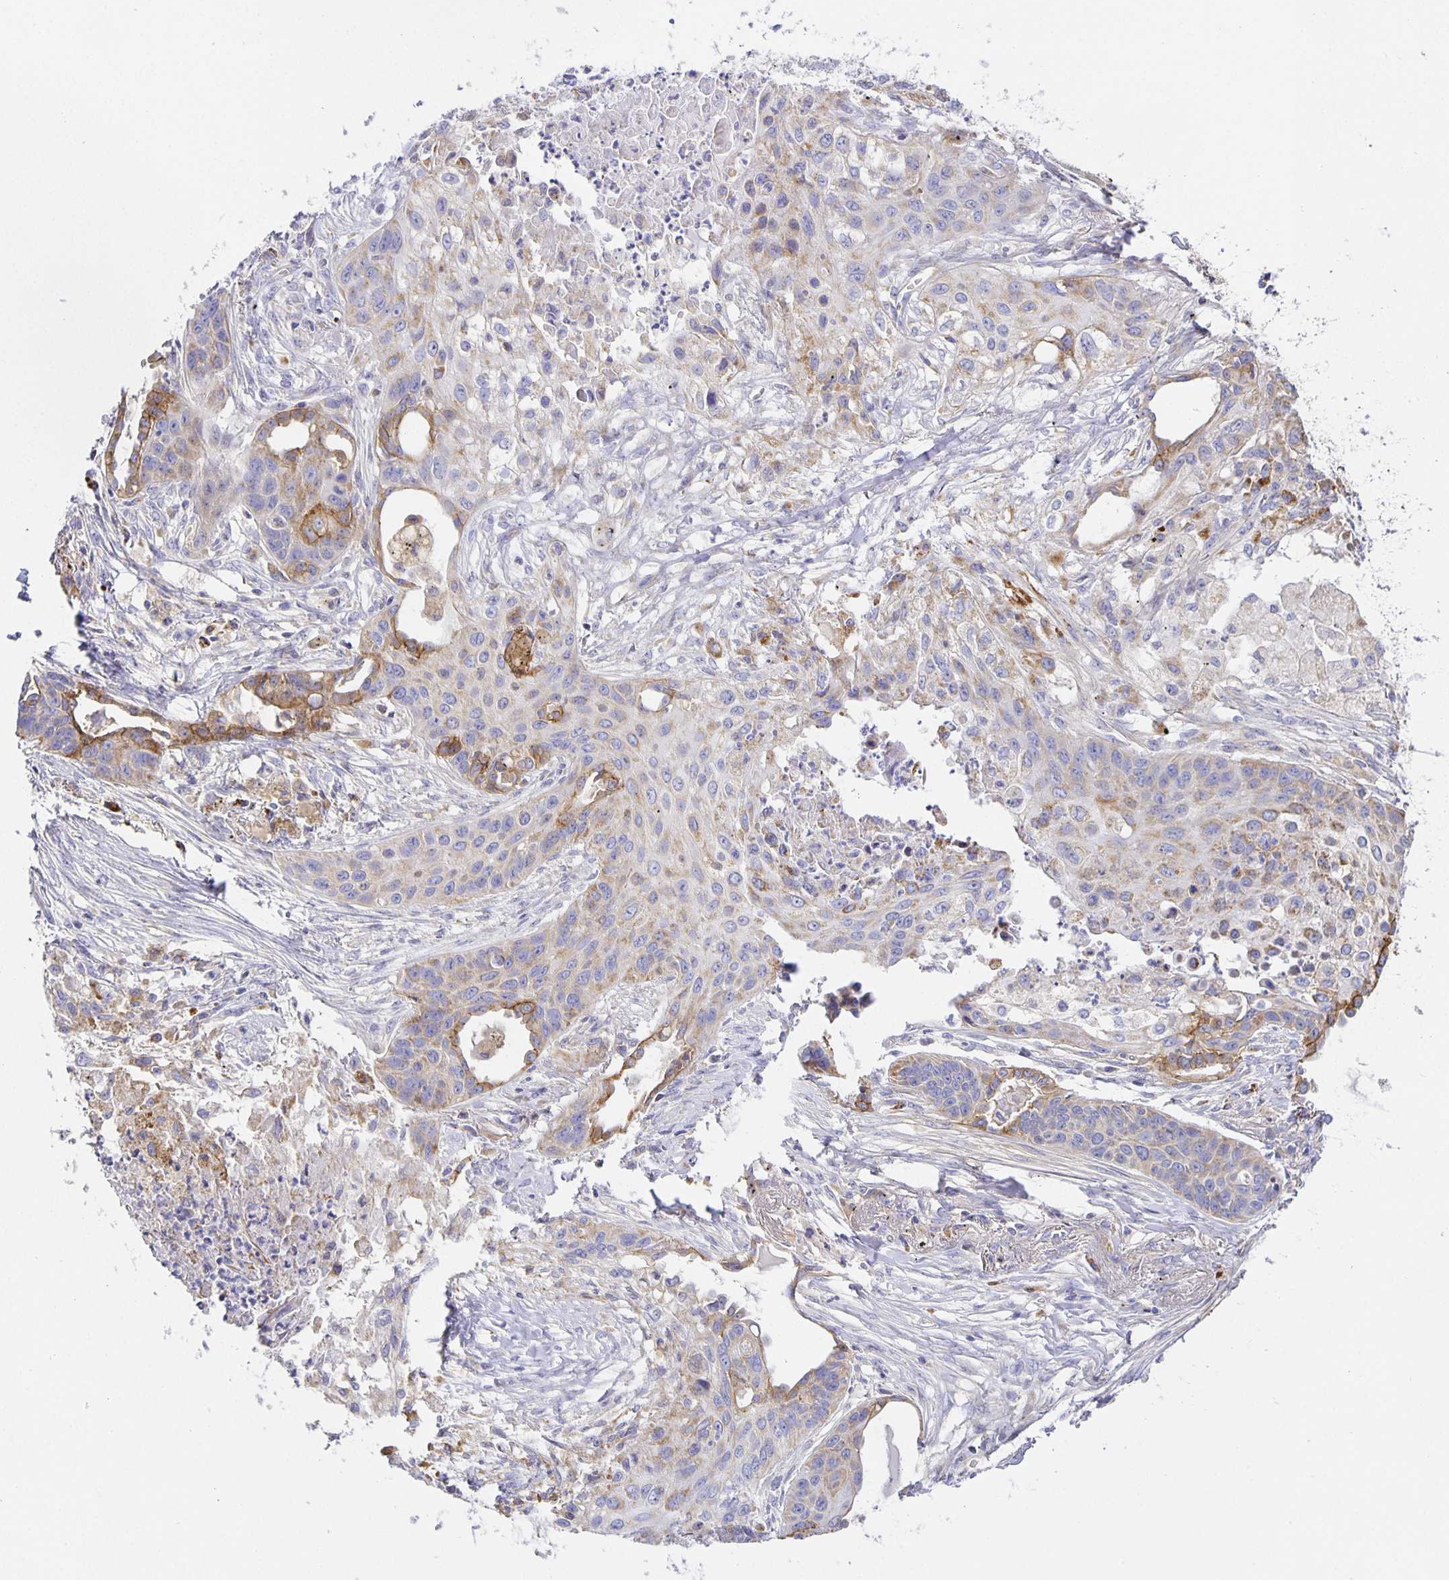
{"staining": {"intensity": "weak", "quantity": "25%-75%", "location": "cytoplasmic/membranous"}, "tissue": "lung cancer", "cell_type": "Tumor cells", "image_type": "cancer", "snomed": [{"axis": "morphology", "description": "Squamous cell carcinoma, NOS"}, {"axis": "topography", "description": "Lung"}], "caption": "Squamous cell carcinoma (lung) tissue reveals weak cytoplasmic/membranous expression in approximately 25%-75% of tumor cells, visualized by immunohistochemistry. (IHC, brightfield microscopy, high magnification).", "gene": "FLRT3", "patient": {"sex": "male", "age": 71}}